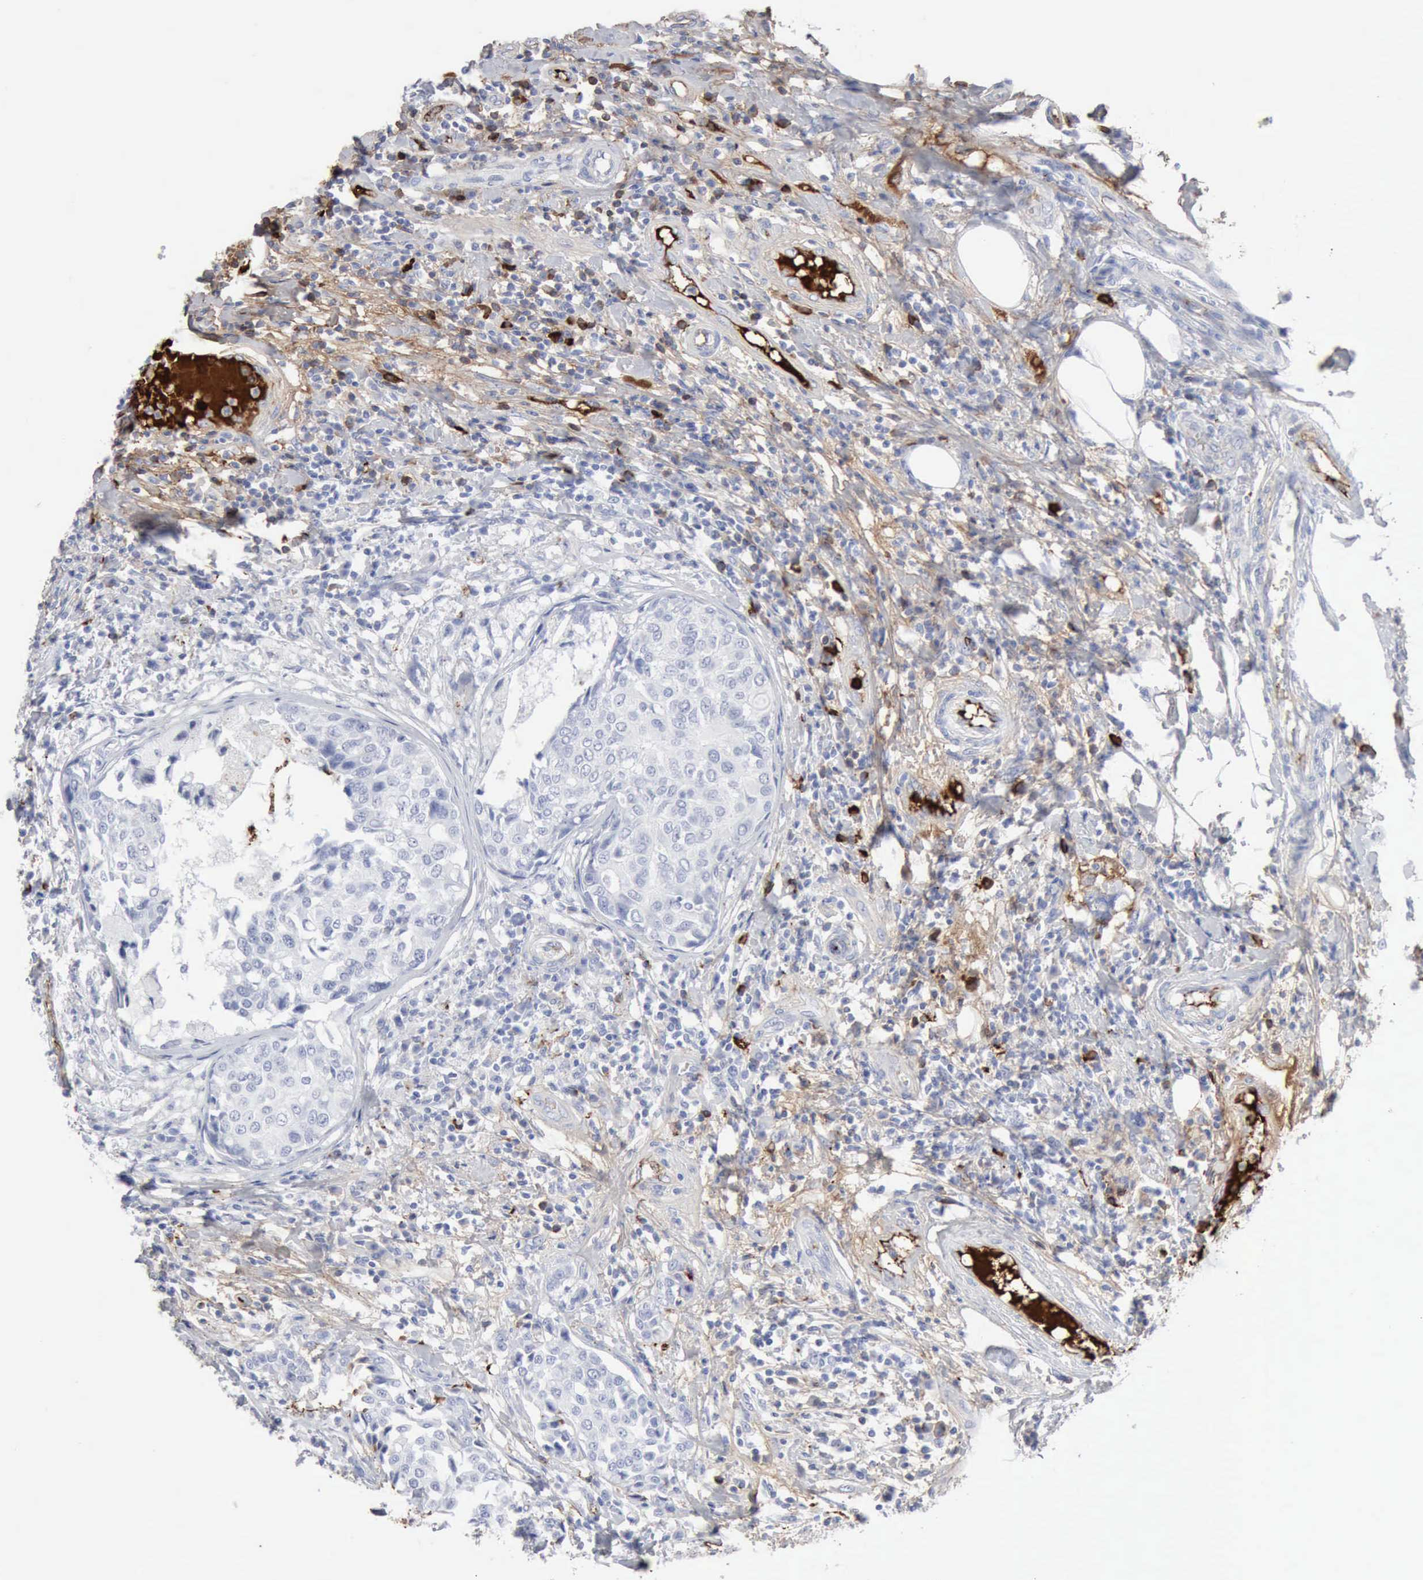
{"staining": {"intensity": "negative", "quantity": "none", "location": "none"}, "tissue": "breast cancer", "cell_type": "Tumor cells", "image_type": "cancer", "snomed": [{"axis": "morphology", "description": "Duct carcinoma"}, {"axis": "topography", "description": "Breast"}], "caption": "IHC of invasive ductal carcinoma (breast) demonstrates no staining in tumor cells.", "gene": "C4BPA", "patient": {"sex": "female", "age": 27}}